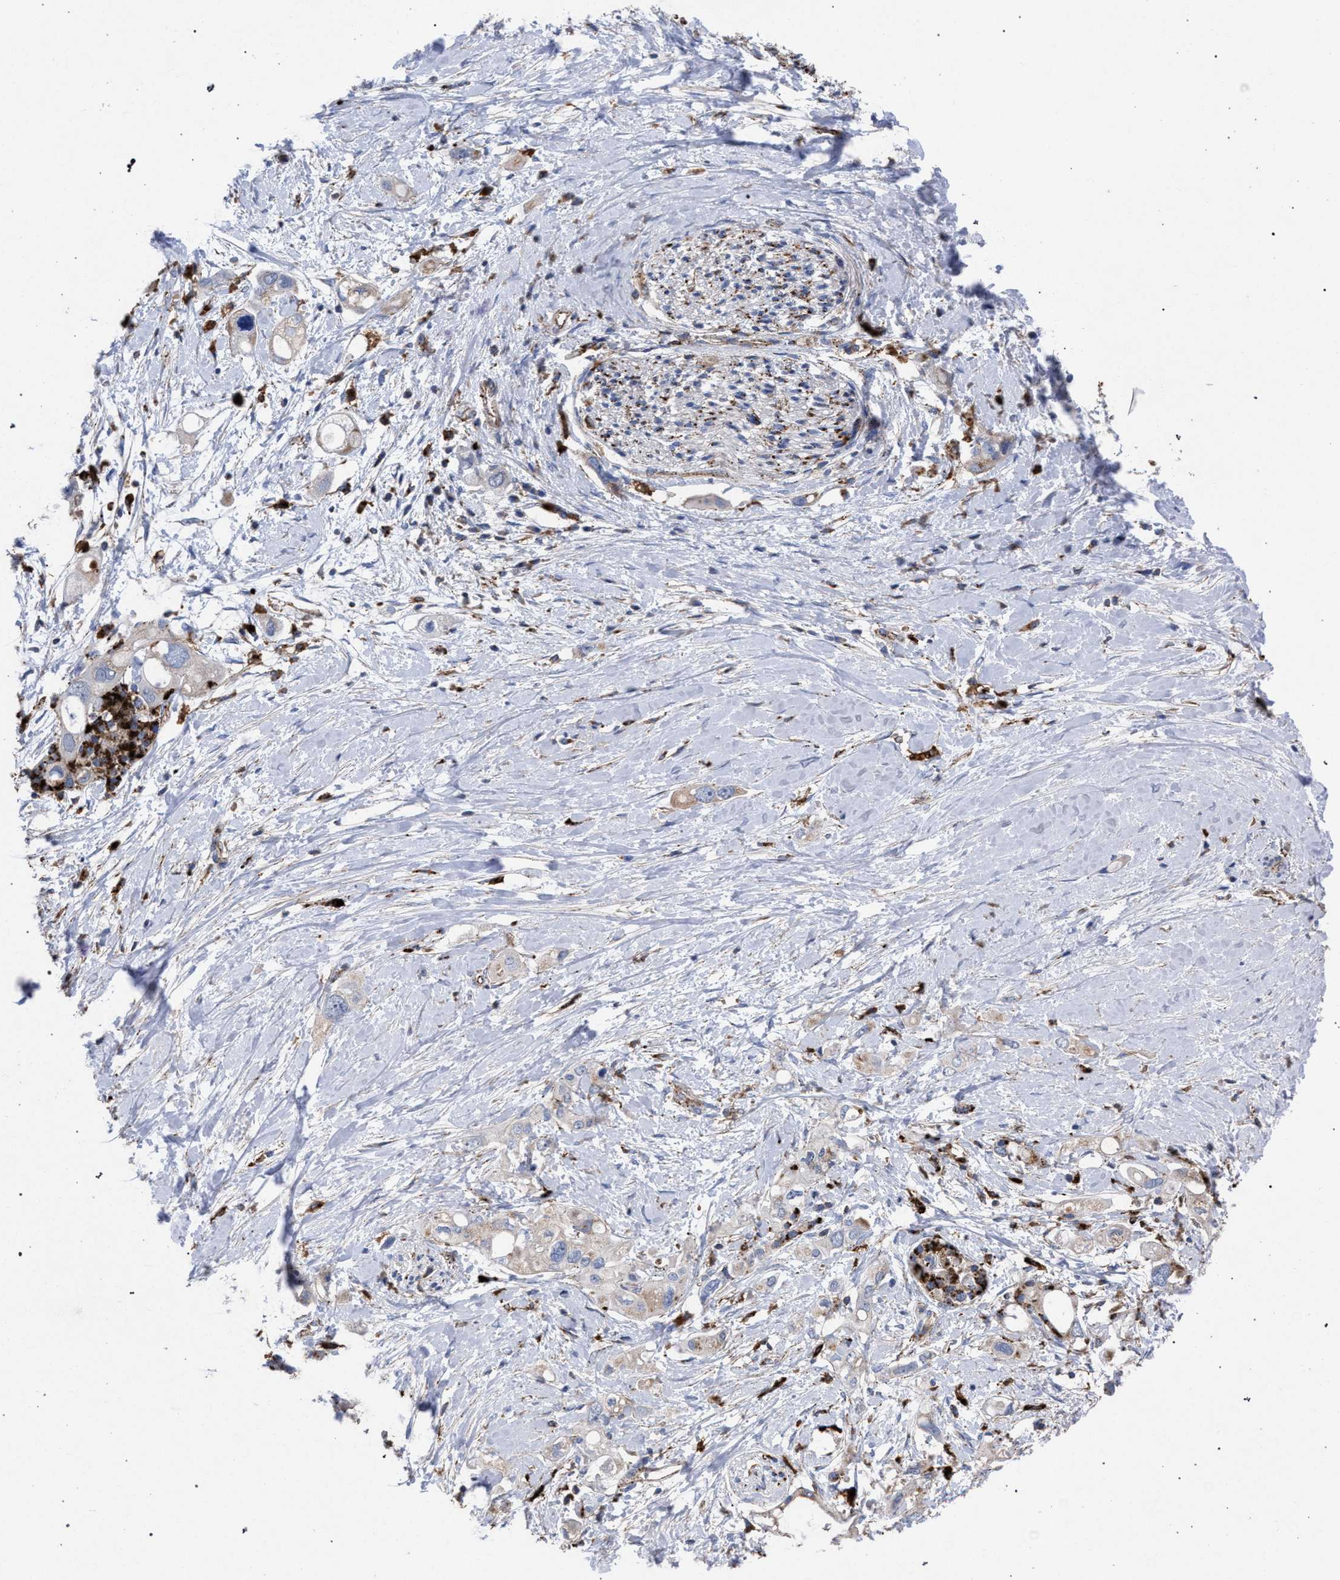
{"staining": {"intensity": "weak", "quantity": "<25%", "location": "cytoplasmic/membranous"}, "tissue": "pancreatic cancer", "cell_type": "Tumor cells", "image_type": "cancer", "snomed": [{"axis": "morphology", "description": "Adenocarcinoma, NOS"}, {"axis": "topography", "description": "Pancreas"}], "caption": "Immunohistochemistry (IHC) micrograph of human adenocarcinoma (pancreatic) stained for a protein (brown), which reveals no expression in tumor cells. Nuclei are stained in blue.", "gene": "PPT1", "patient": {"sex": "female", "age": 56}}